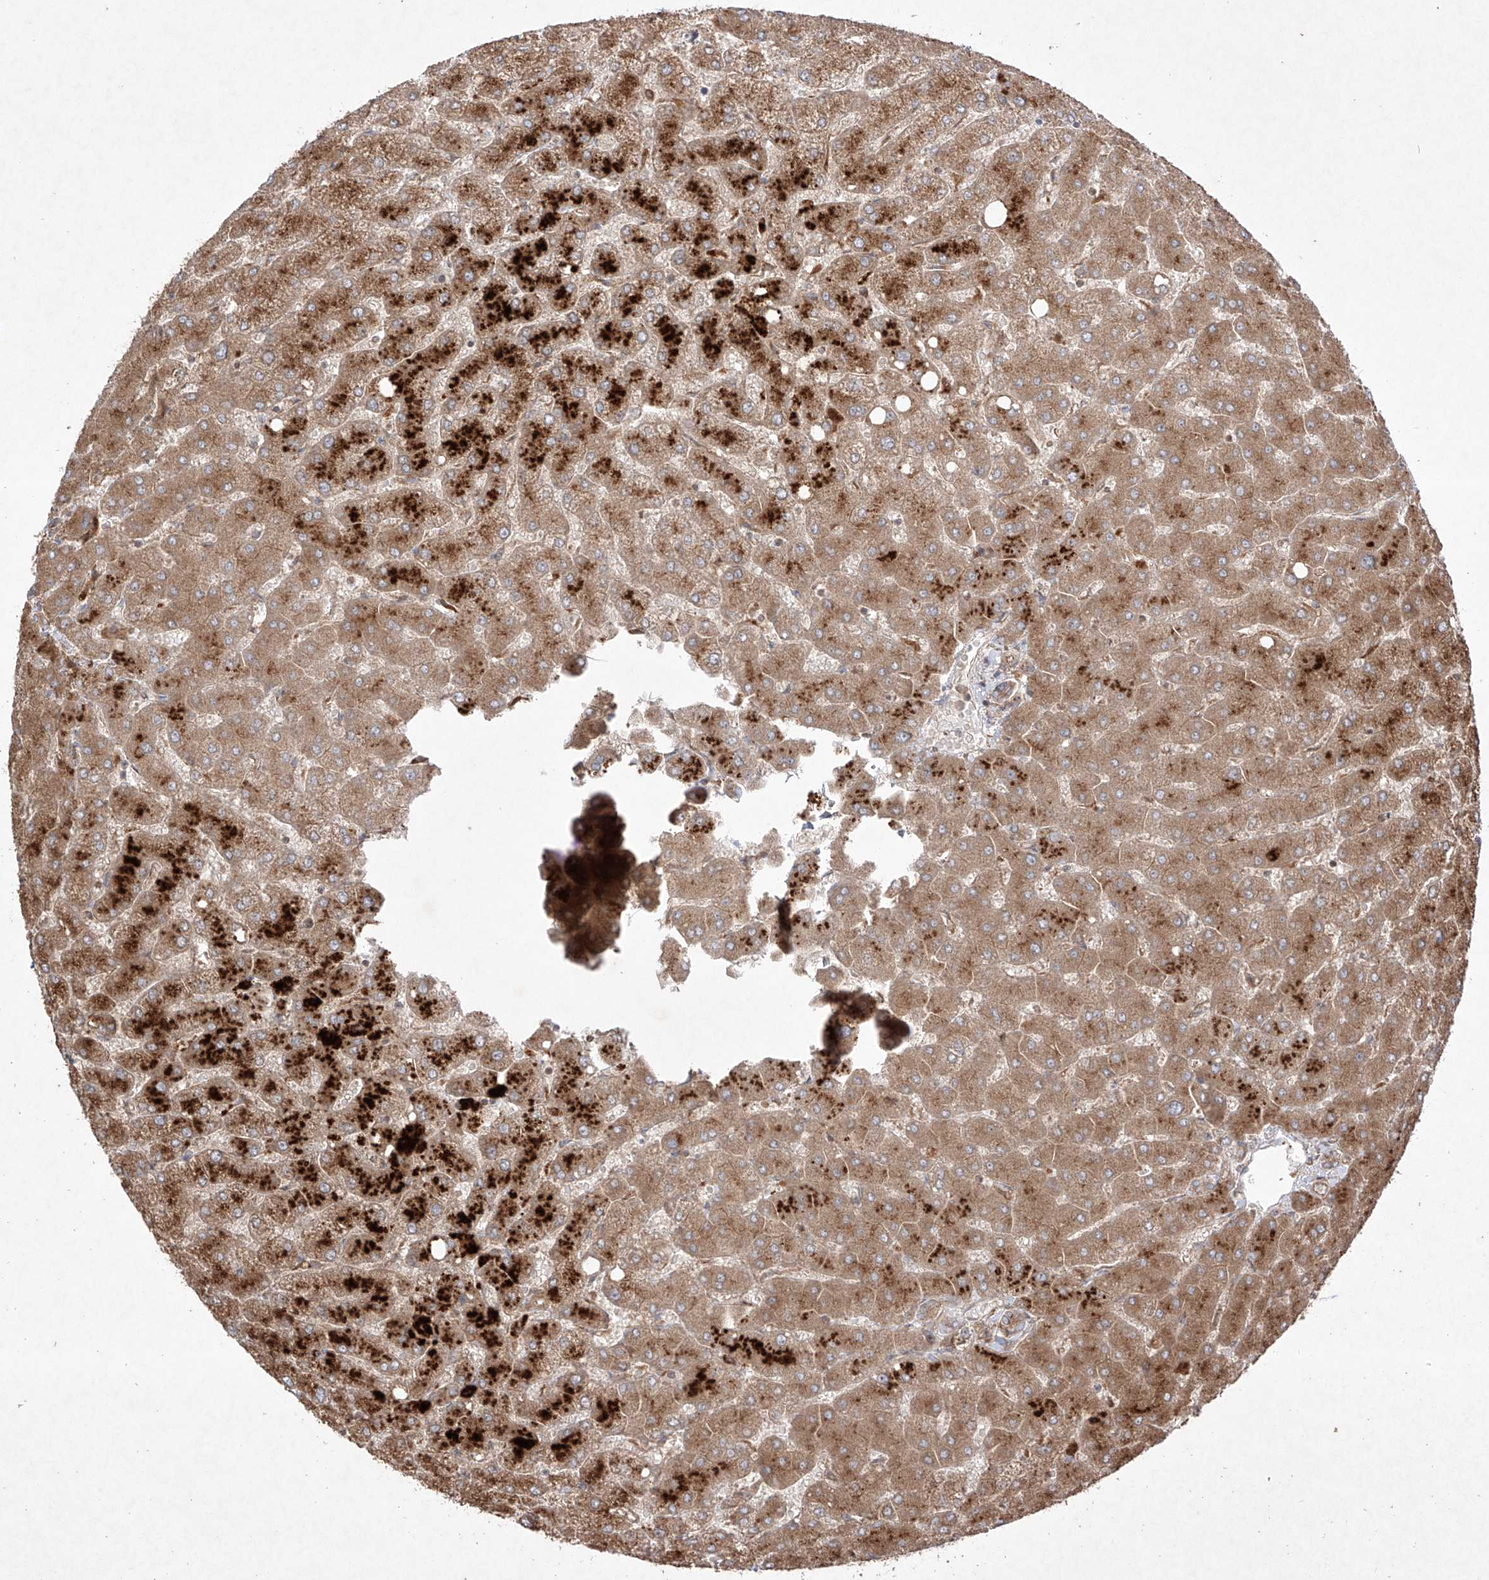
{"staining": {"intensity": "moderate", "quantity": ">75%", "location": "cytoplasmic/membranous"}, "tissue": "liver", "cell_type": "Cholangiocytes", "image_type": "normal", "snomed": [{"axis": "morphology", "description": "Normal tissue, NOS"}, {"axis": "topography", "description": "Liver"}], "caption": "A micrograph showing moderate cytoplasmic/membranous expression in about >75% of cholangiocytes in normal liver, as visualized by brown immunohistochemical staining.", "gene": "YKT6", "patient": {"sex": "female", "age": 54}}